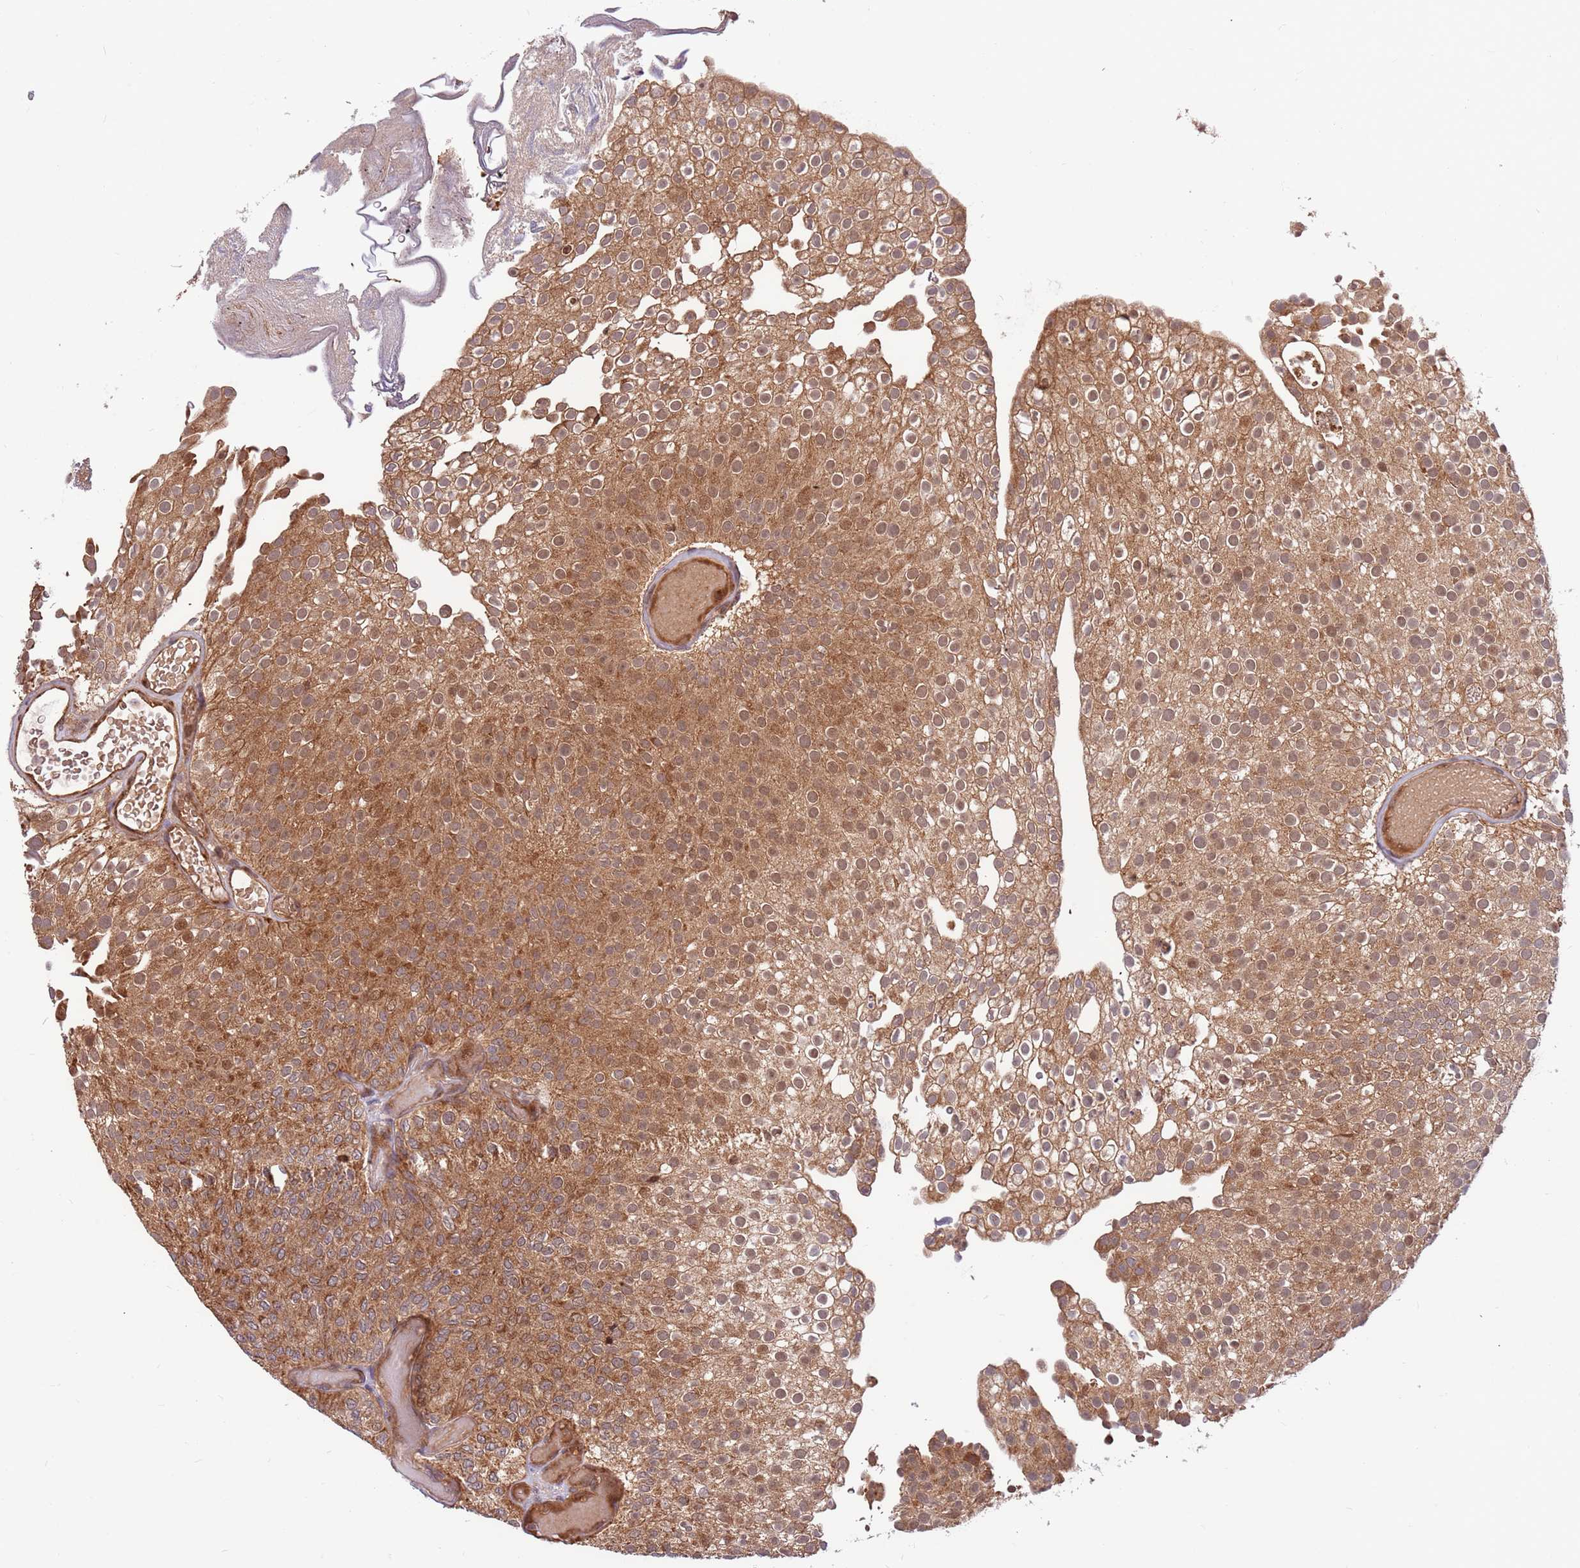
{"staining": {"intensity": "moderate", "quantity": ">75%", "location": "cytoplasmic/membranous"}, "tissue": "urothelial cancer", "cell_type": "Tumor cells", "image_type": "cancer", "snomed": [{"axis": "morphology", "description": "Urothelial carcinoma, Low grade"}, {"axis": "topography", "description": "Urinary bladder"}], "caption": "Protein expression analysis of human urothelial cancer reveals moderate cytoplasmic/membranous staining in approximately >75% of tumor cells. (DAB IHC, brown staining for protein, blue staining for nuclei).", "gene": "HAUS3", "patient": {"sex": "male", "age": 78}}